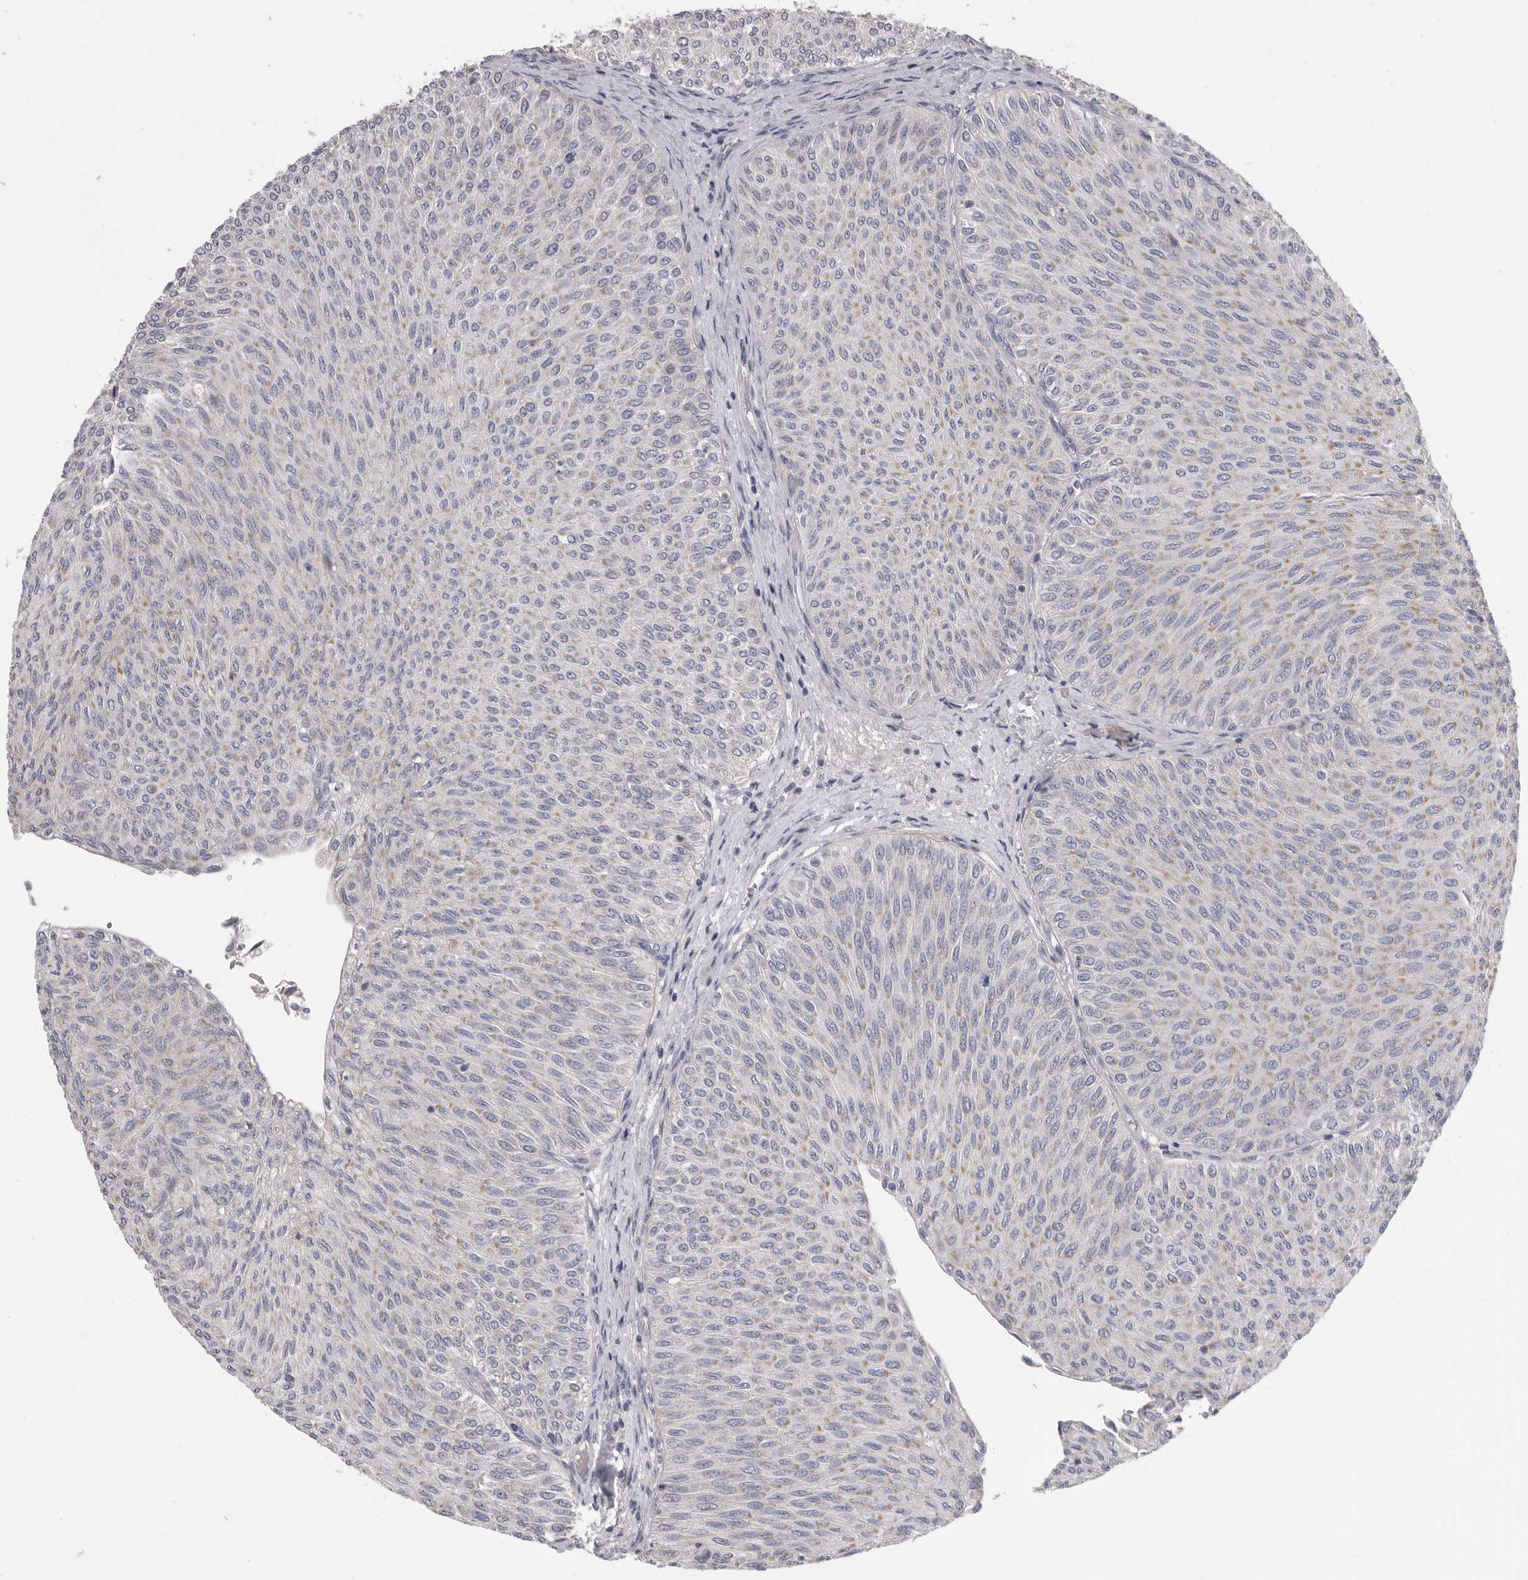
{"staining": {"intensity": "weak", "quantity": "25%-75%", "location": "cytoplasmic/membranous"}, "tissue": "urothelial cancer", "cell_type": "Tumor cells", "image_type": "cancer", "snomed": [{"axis": "morphology", "description": "Urothelial carcinoma, Low grade"}, {"axis": "topography", "description": "Urinary bladder"}], "caption": "Weak cytoplasmic/membranous expression for a protein is appreciated in about 25%-75% of tumor cells of urothelial cancer using IHC.", "gene": "SDC3", "patient": {"sex": "male", "age": 78}}